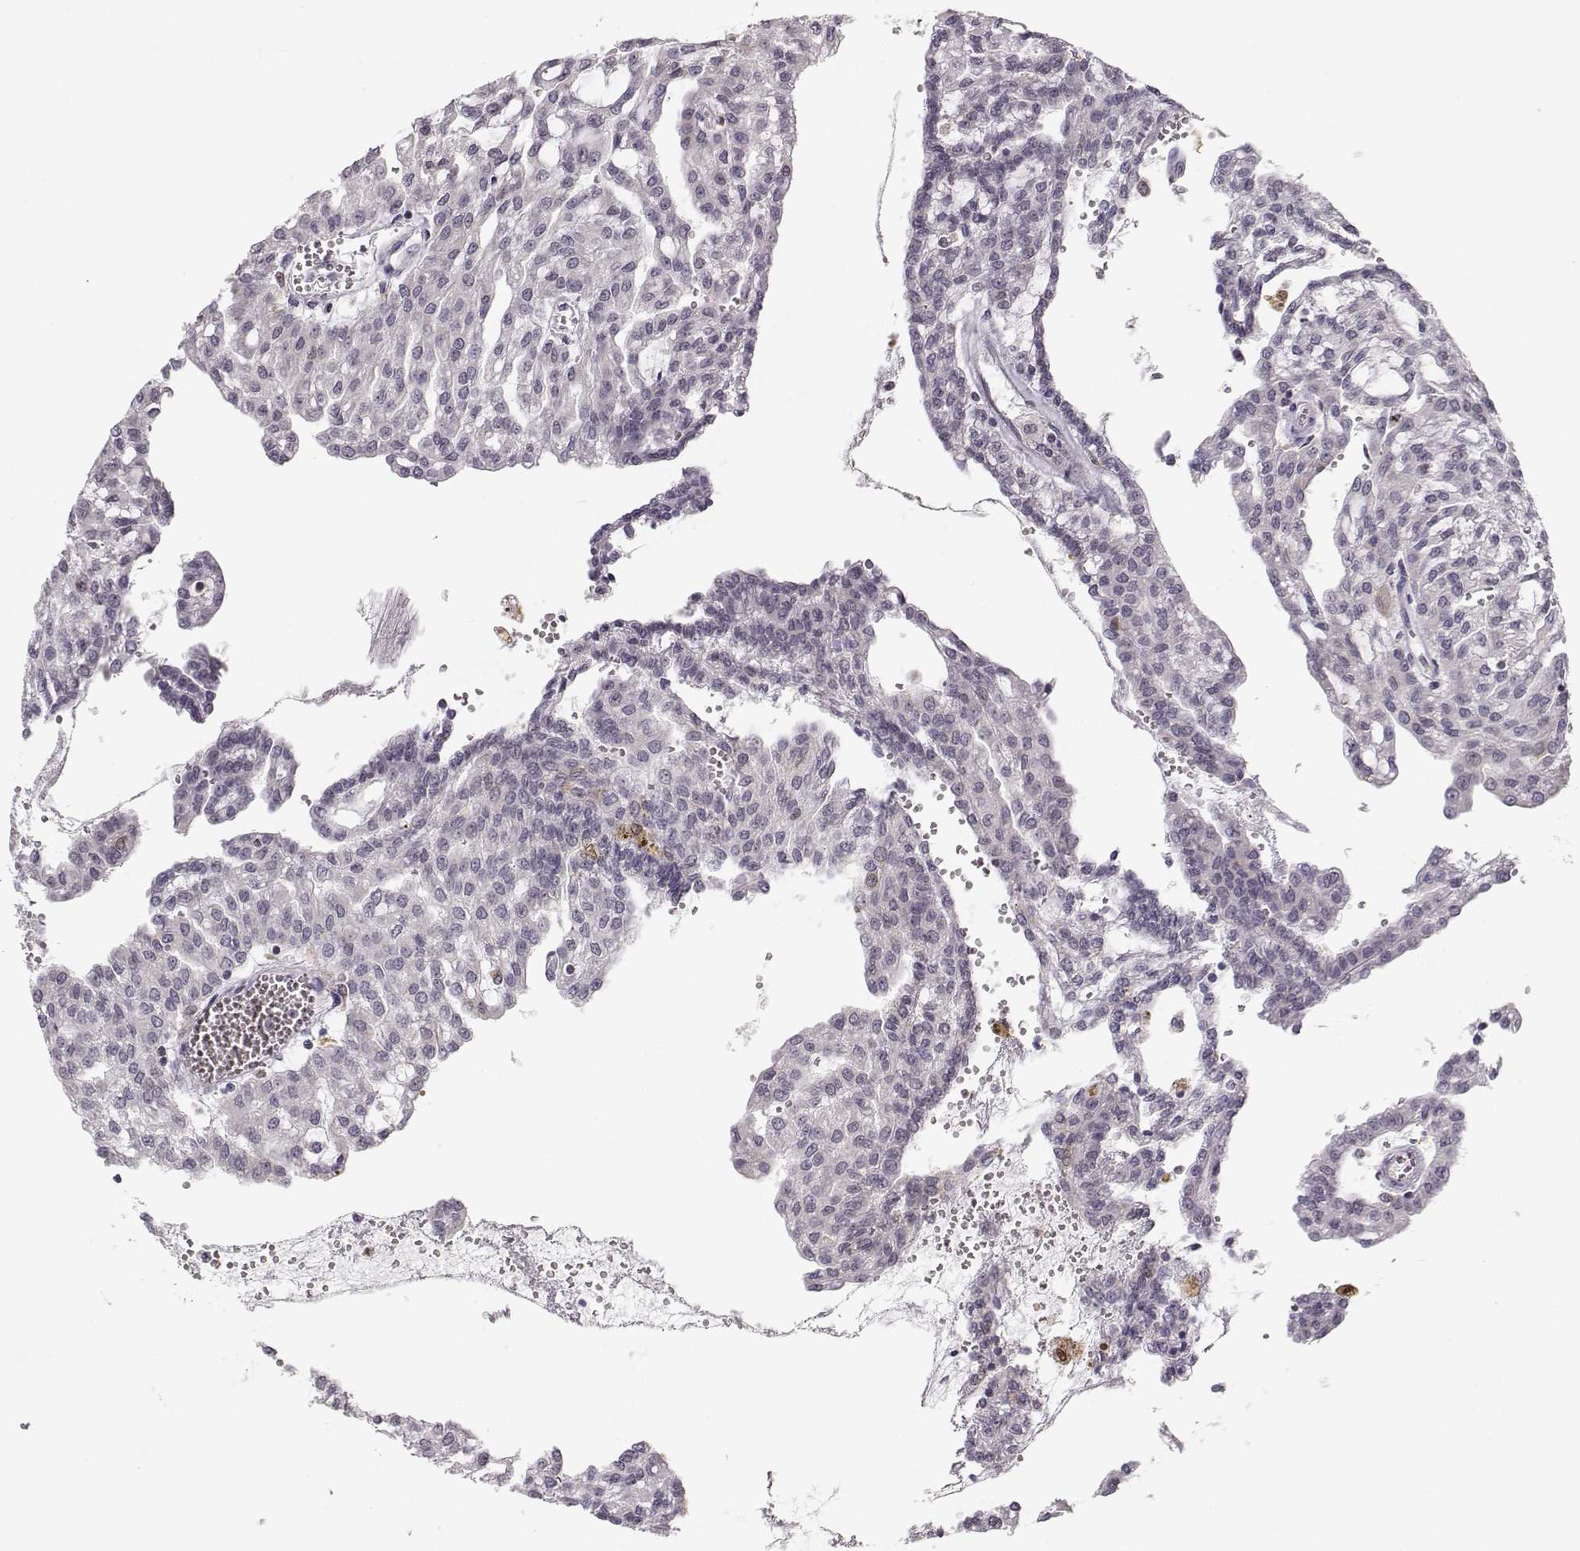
{"staining": {"intensity": "negative", "quantity": "none", "location": "none"}, "tissue": "renal cancer", "cell_type": "Tumor cells", "image_type": "cancer", "snomed": [{"axis": "morphology", "description": "Adenocarcinoma, NOS"}, {"axis": "topography", "description": "Kidney"}], "caption": "Micrograph shows no protein positivity in tumor cells of renal adenocarcinoma tissue. The staining is performed using DAB (3,3'-diaminobenzidine) brown chromogen with nuclei counter-stained in using hematoxylin.", "gene": "HTR7", "patient": {"sex": "male", "age": 63}}